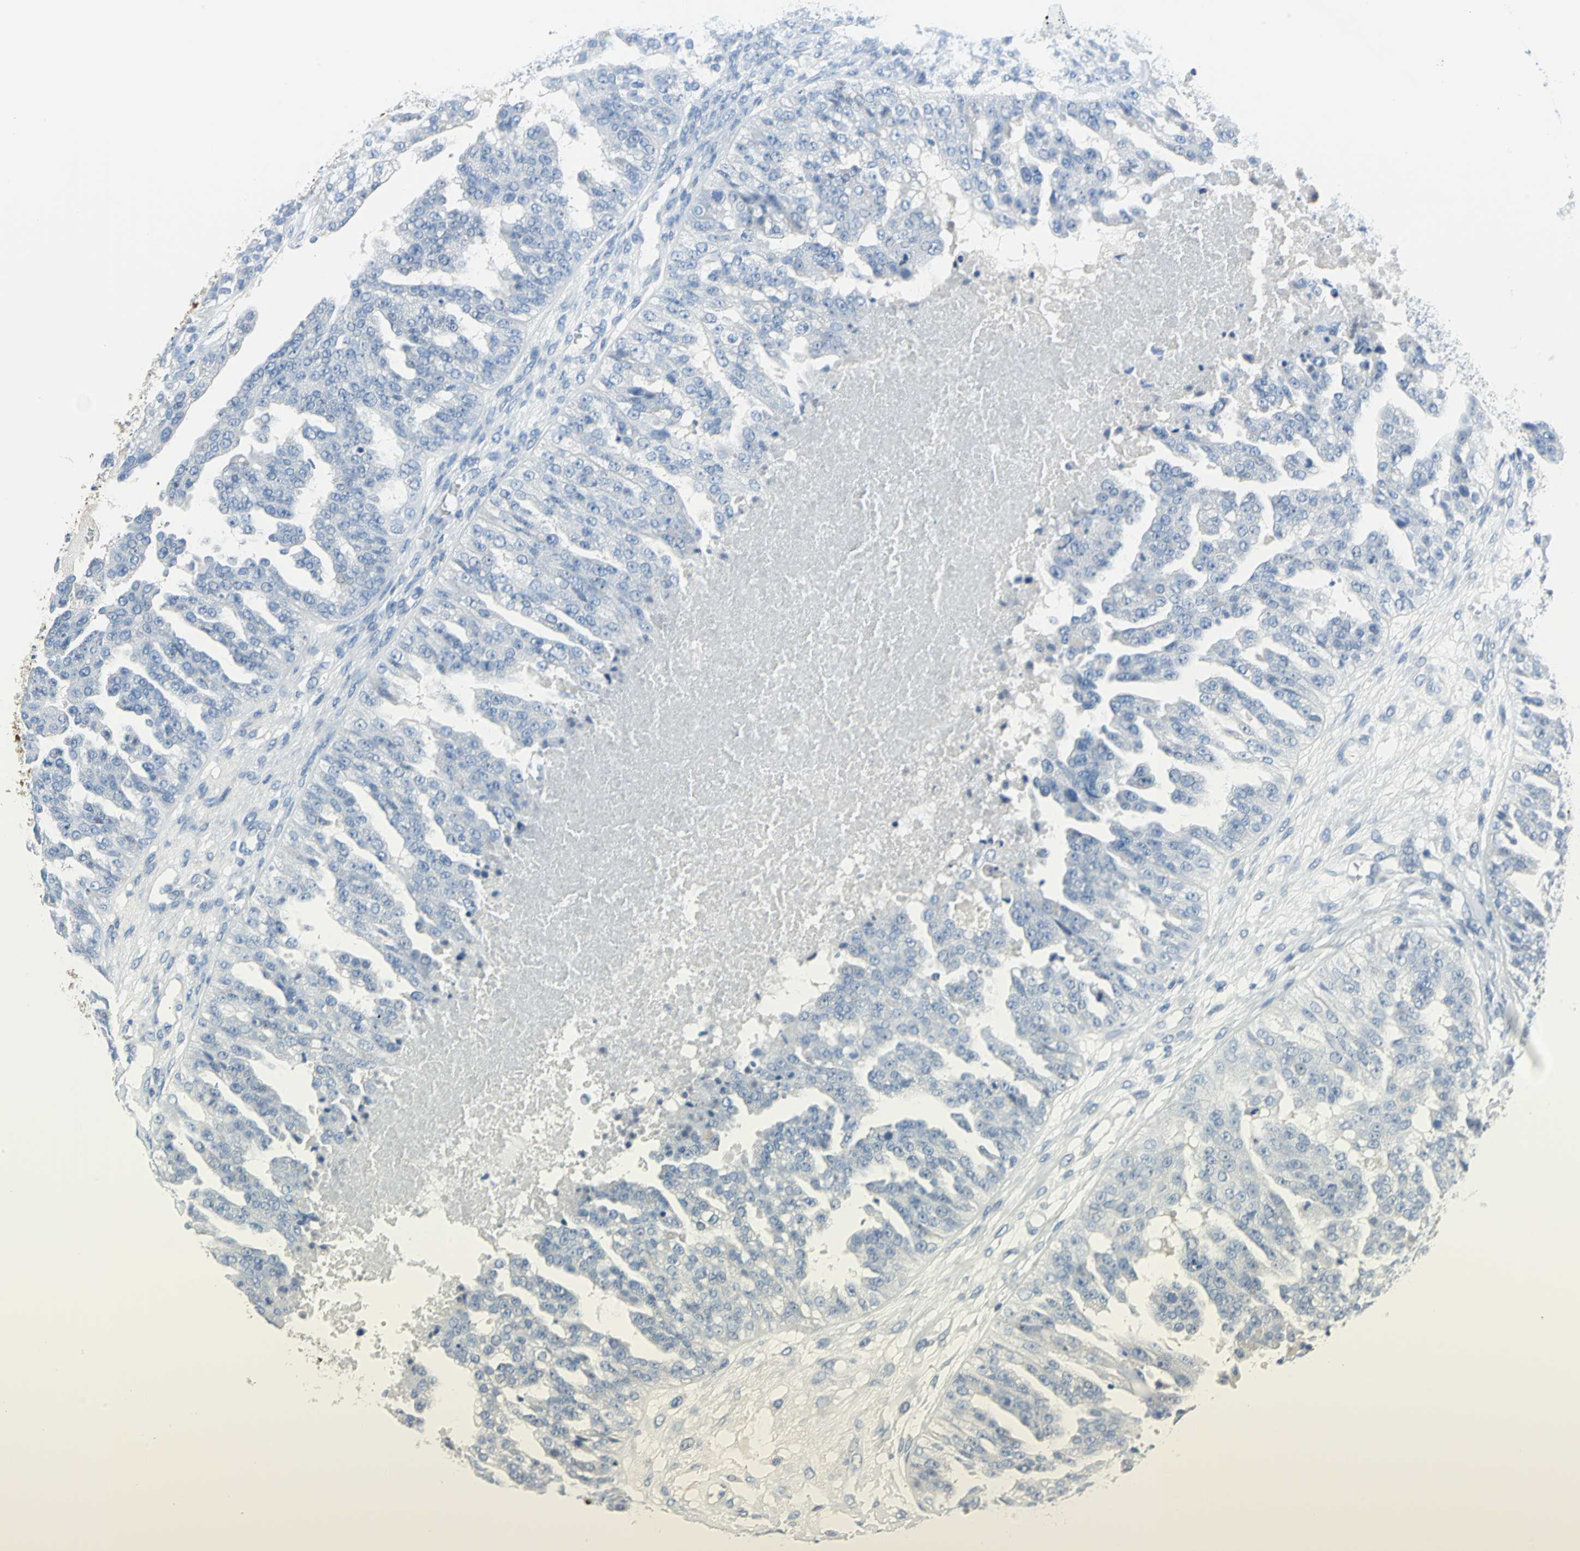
{"staining": {"intensity": "negative", "quantity": "none", "location": "none"}, "tissue": "ovarian cancer", "cell_type": "Tumor cells", "image_type": "cancer", "snomed": [{"axis": "morphology", "description": "Carcinoma, NOS"}, {"axis": "topography", "description": "Soft tissue"}, {"axis": "topography", "description": "Ovary"}], "caption": "Human carcinoma (ovarian) stained for a protein using immunohistochemistry demonstrates no positivity in tumor cells.", "gene": "PKLR", "patient": {"sex": "female", "age": 54}}